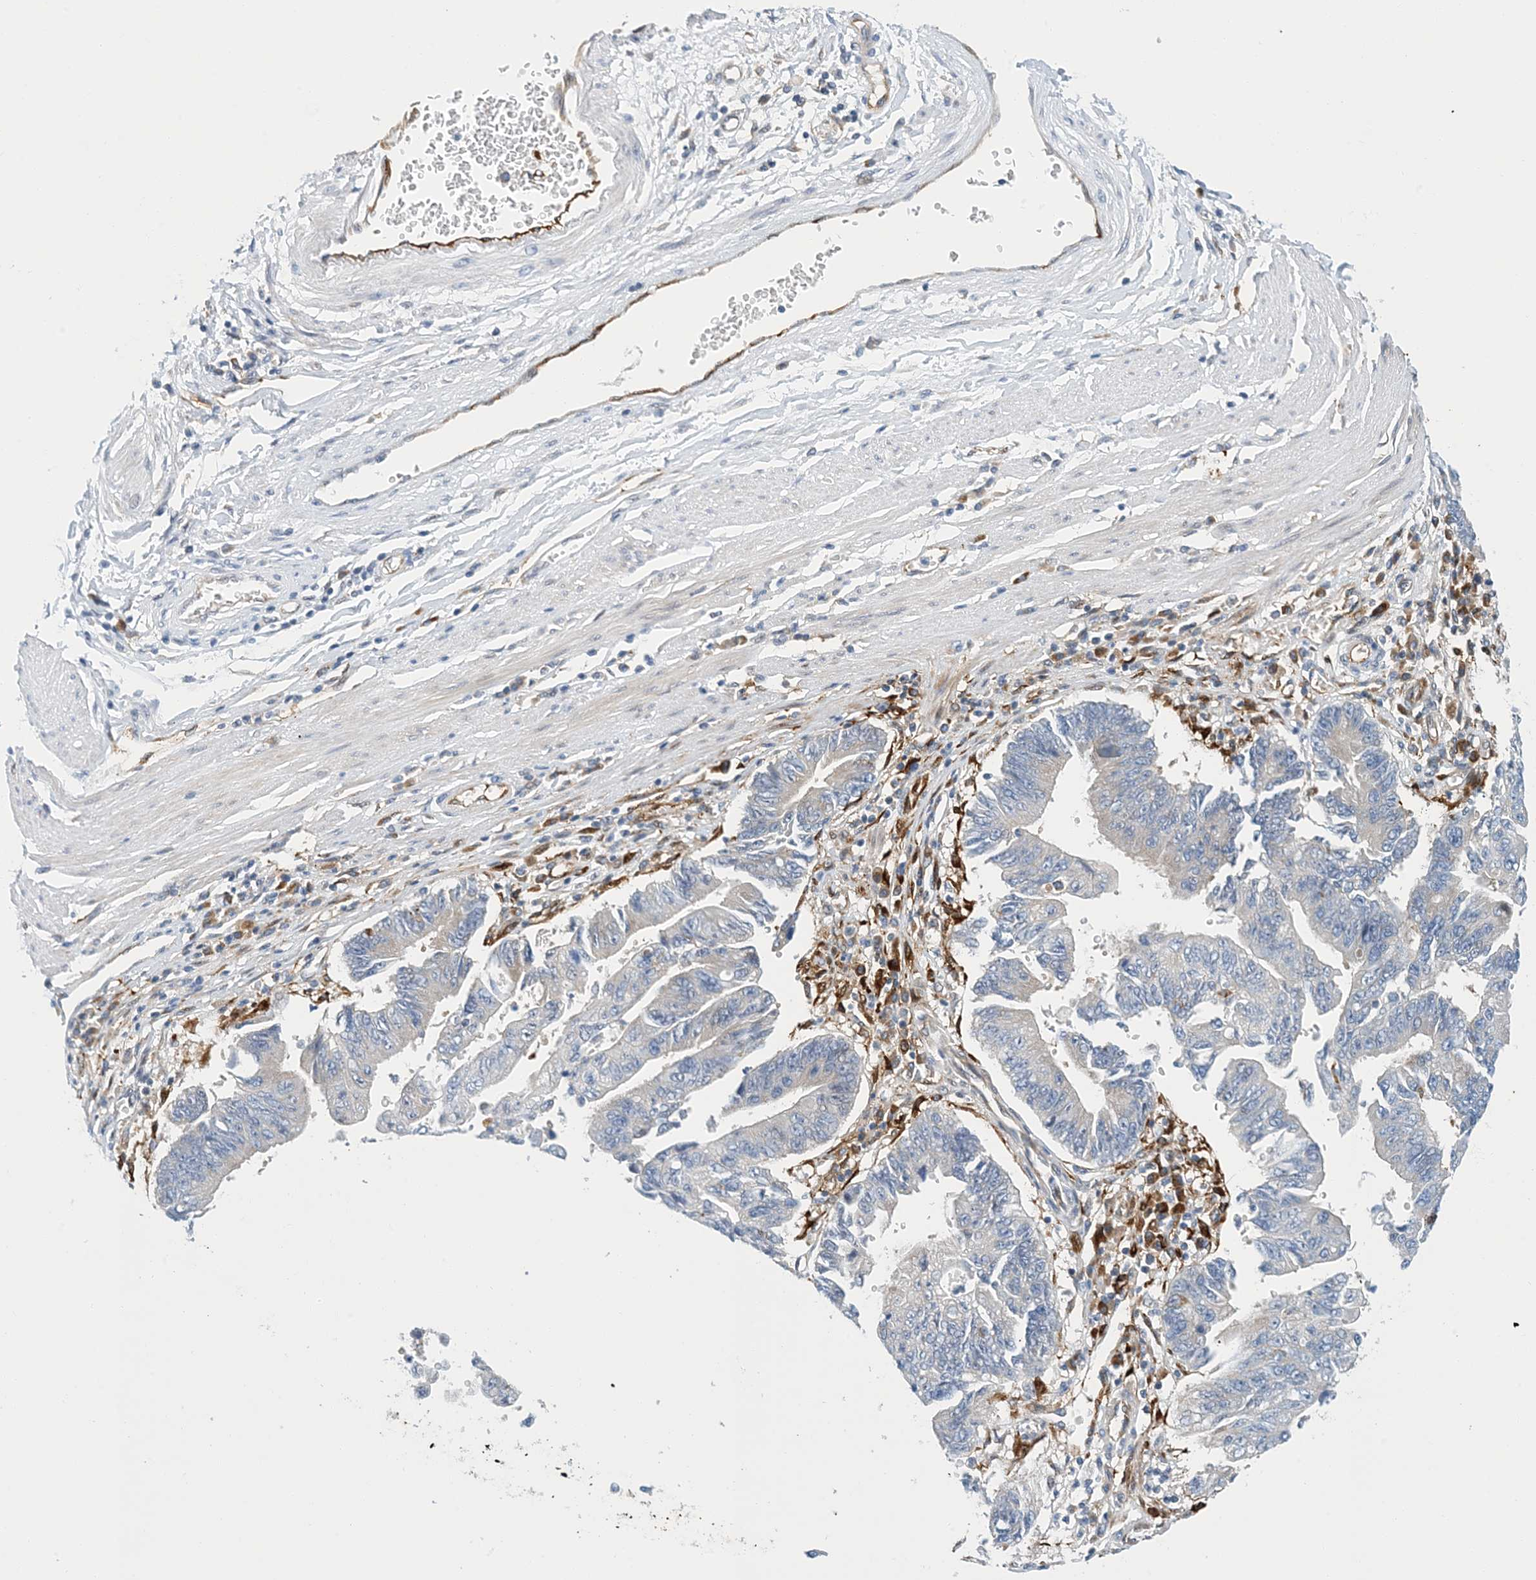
{"staining": {"intensity": "negative", "quantity": "none", "location": "none"}, "tissue": "stomach cancer", "cell_type": "Tumor cells", "image_type": "cancer", "snomed": [{"axis": "morphology", "description": "Adenocarcinoma, NOS"}, {"axis": "topography", "description": "Stomach"}], "caption": "This is an immunohistochemistry micrograph of stomach cancer. There is no expression in tumor cells.", "gene": "PCDHA2", "patient": {"sex": "male", "age": 59}}